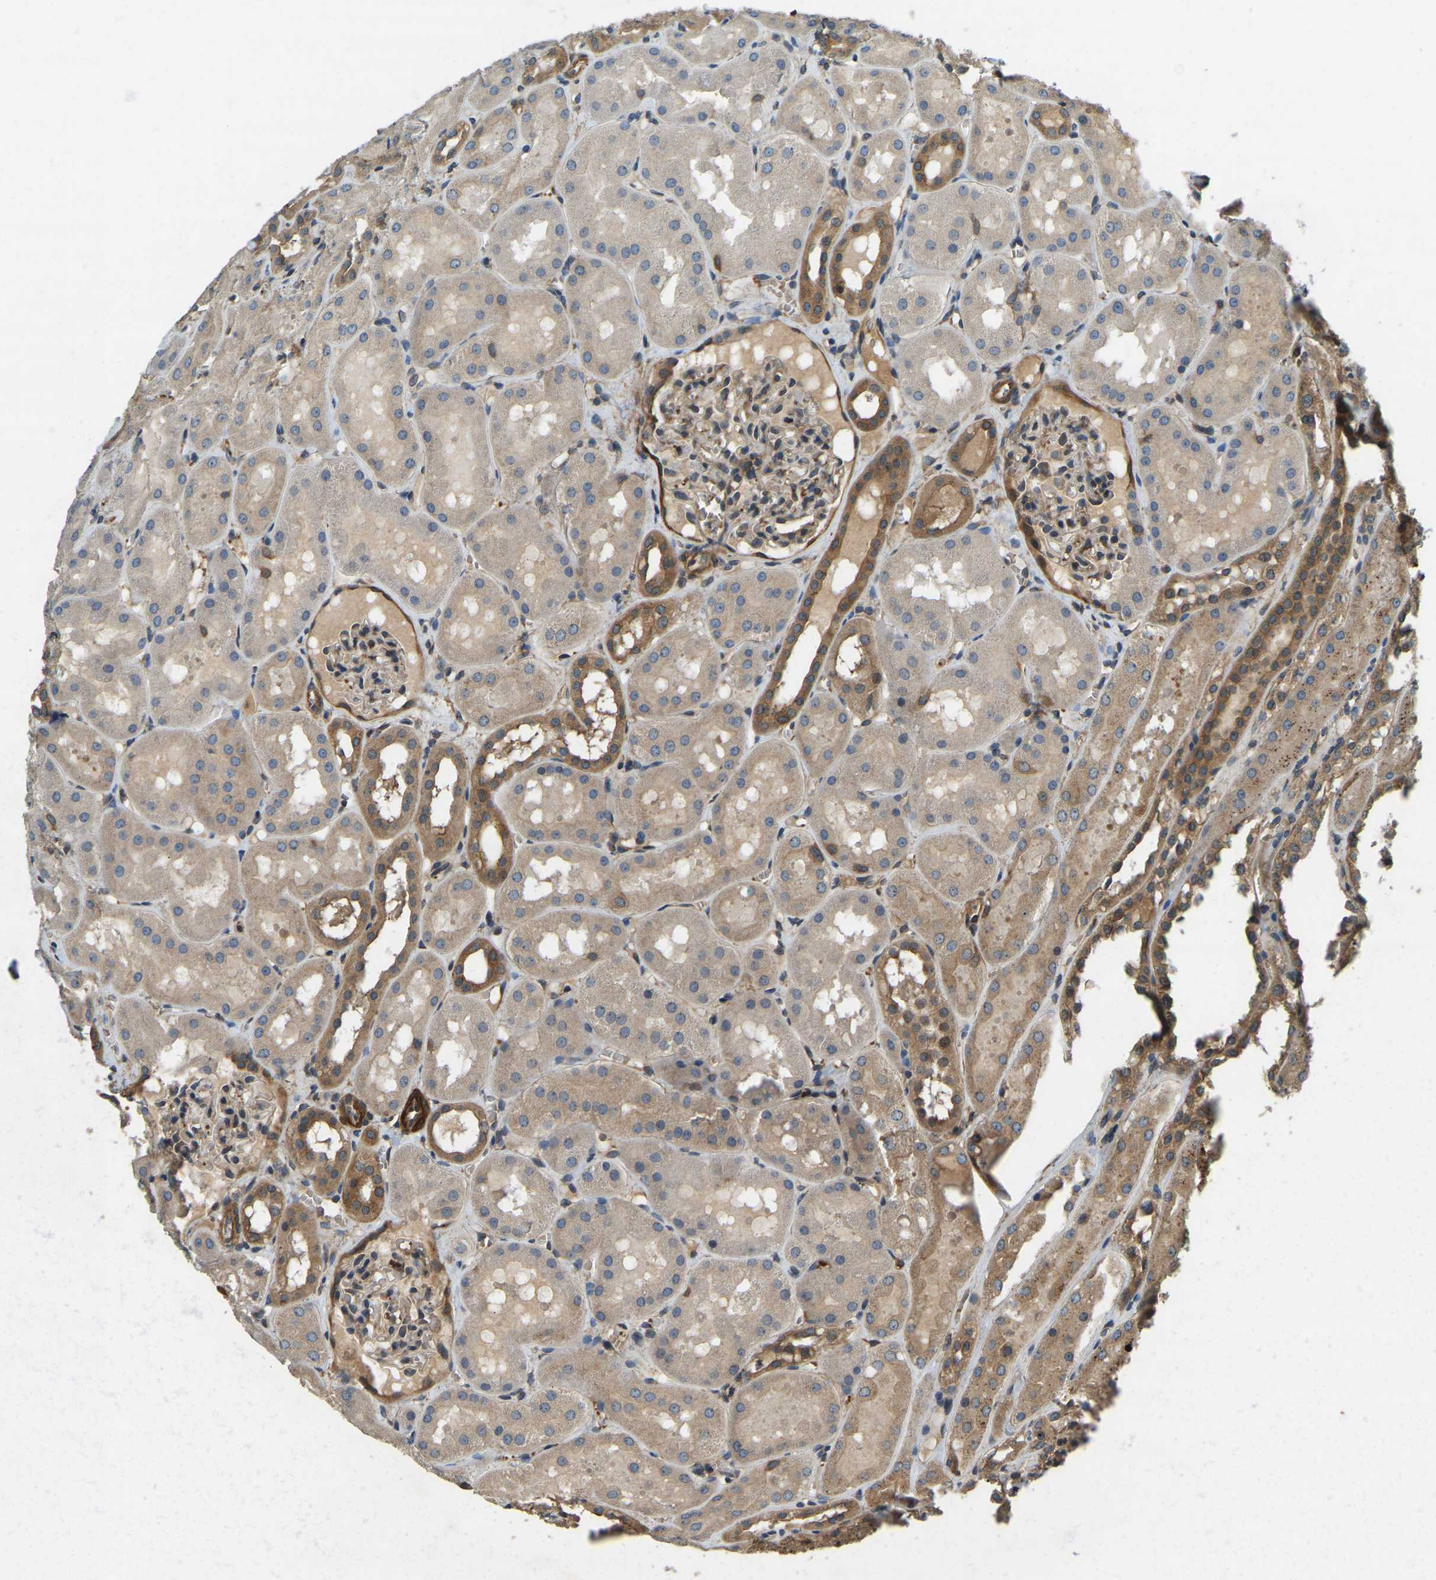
{"staining": {"intensity": "moderate", "quantity": ">75%", "location": "cytoplasmic/membranous"}, "tissue": "kidney", "cell_type": "Cells in glomeruli", "image_type": "normal", "snomed": [{"axis": "morphology", "description": "Normal tissue, NOS"}, {"axis": "topography", "description": "Kidney"}, {"axis": "topography", "description": "Urinary bladder"}], "caption": "Kidney stained with a brown dye exhibits moderate cytoplasmic/membranous positive positivity in approximately >75% of cells in glomeruli.", "gene": "ERGIC1", "patient": {"sex": "male", "age": 16}}